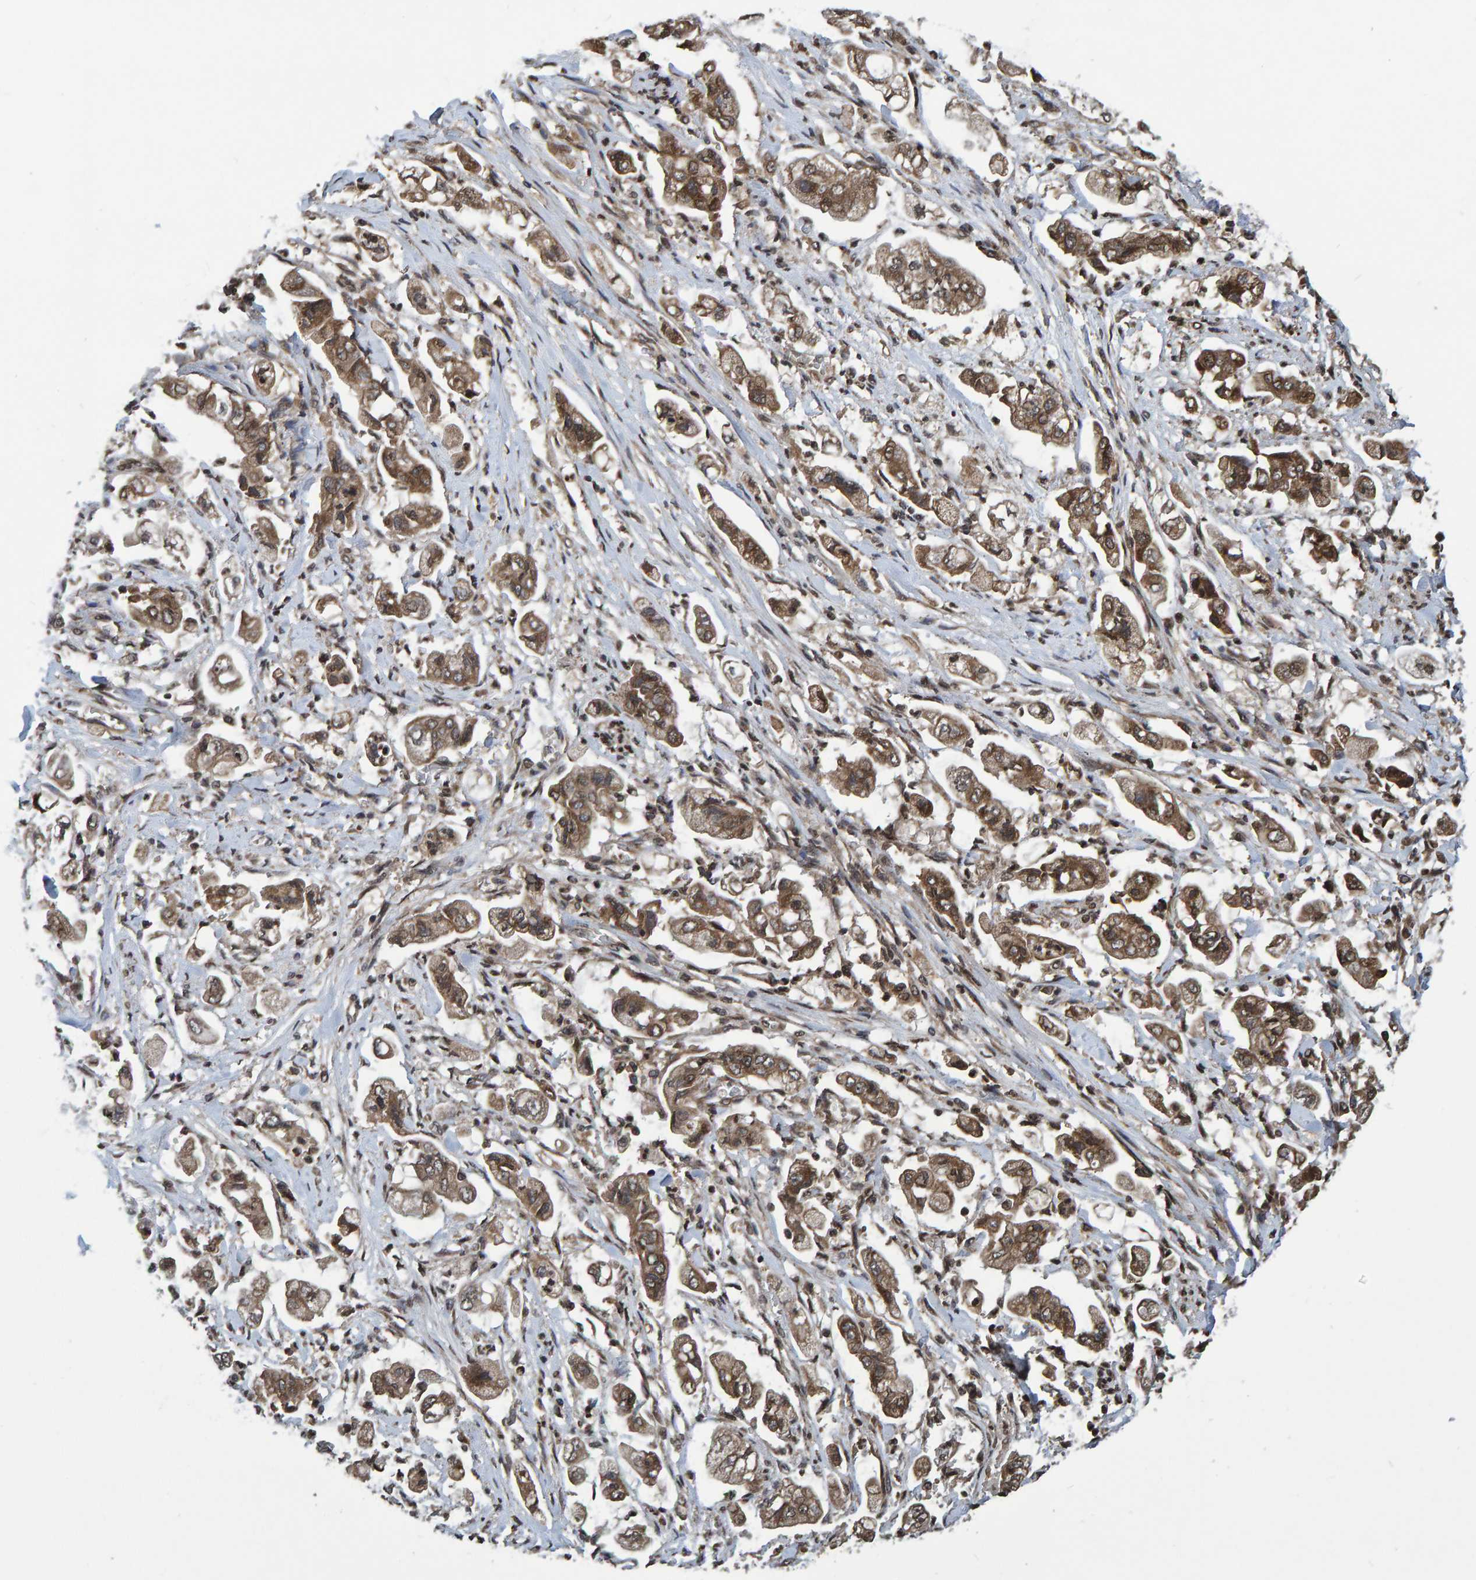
{"staining": {"intensity": "moderate", "quantity": ">75%", "location": "cytoplasmic/membranous"}, "tissue": "stomach cancer", "cell_type": "Tumor cells", "image_type": "cancer", "snomed": [{"axis": "morphology", "description": "Adenocarcinoma, NOS"}, {"axis": "topography", "description": "Stomach"}], "caption": "Immunohistochemical staining of human stomach cancer (adenocarcinoma) demonstrates moderate cytoplasmic/membranous protein expression in approximately >75% of tumor cells.", "gene": "GAB2", "patient": {"sex": "male", "age": 62}}